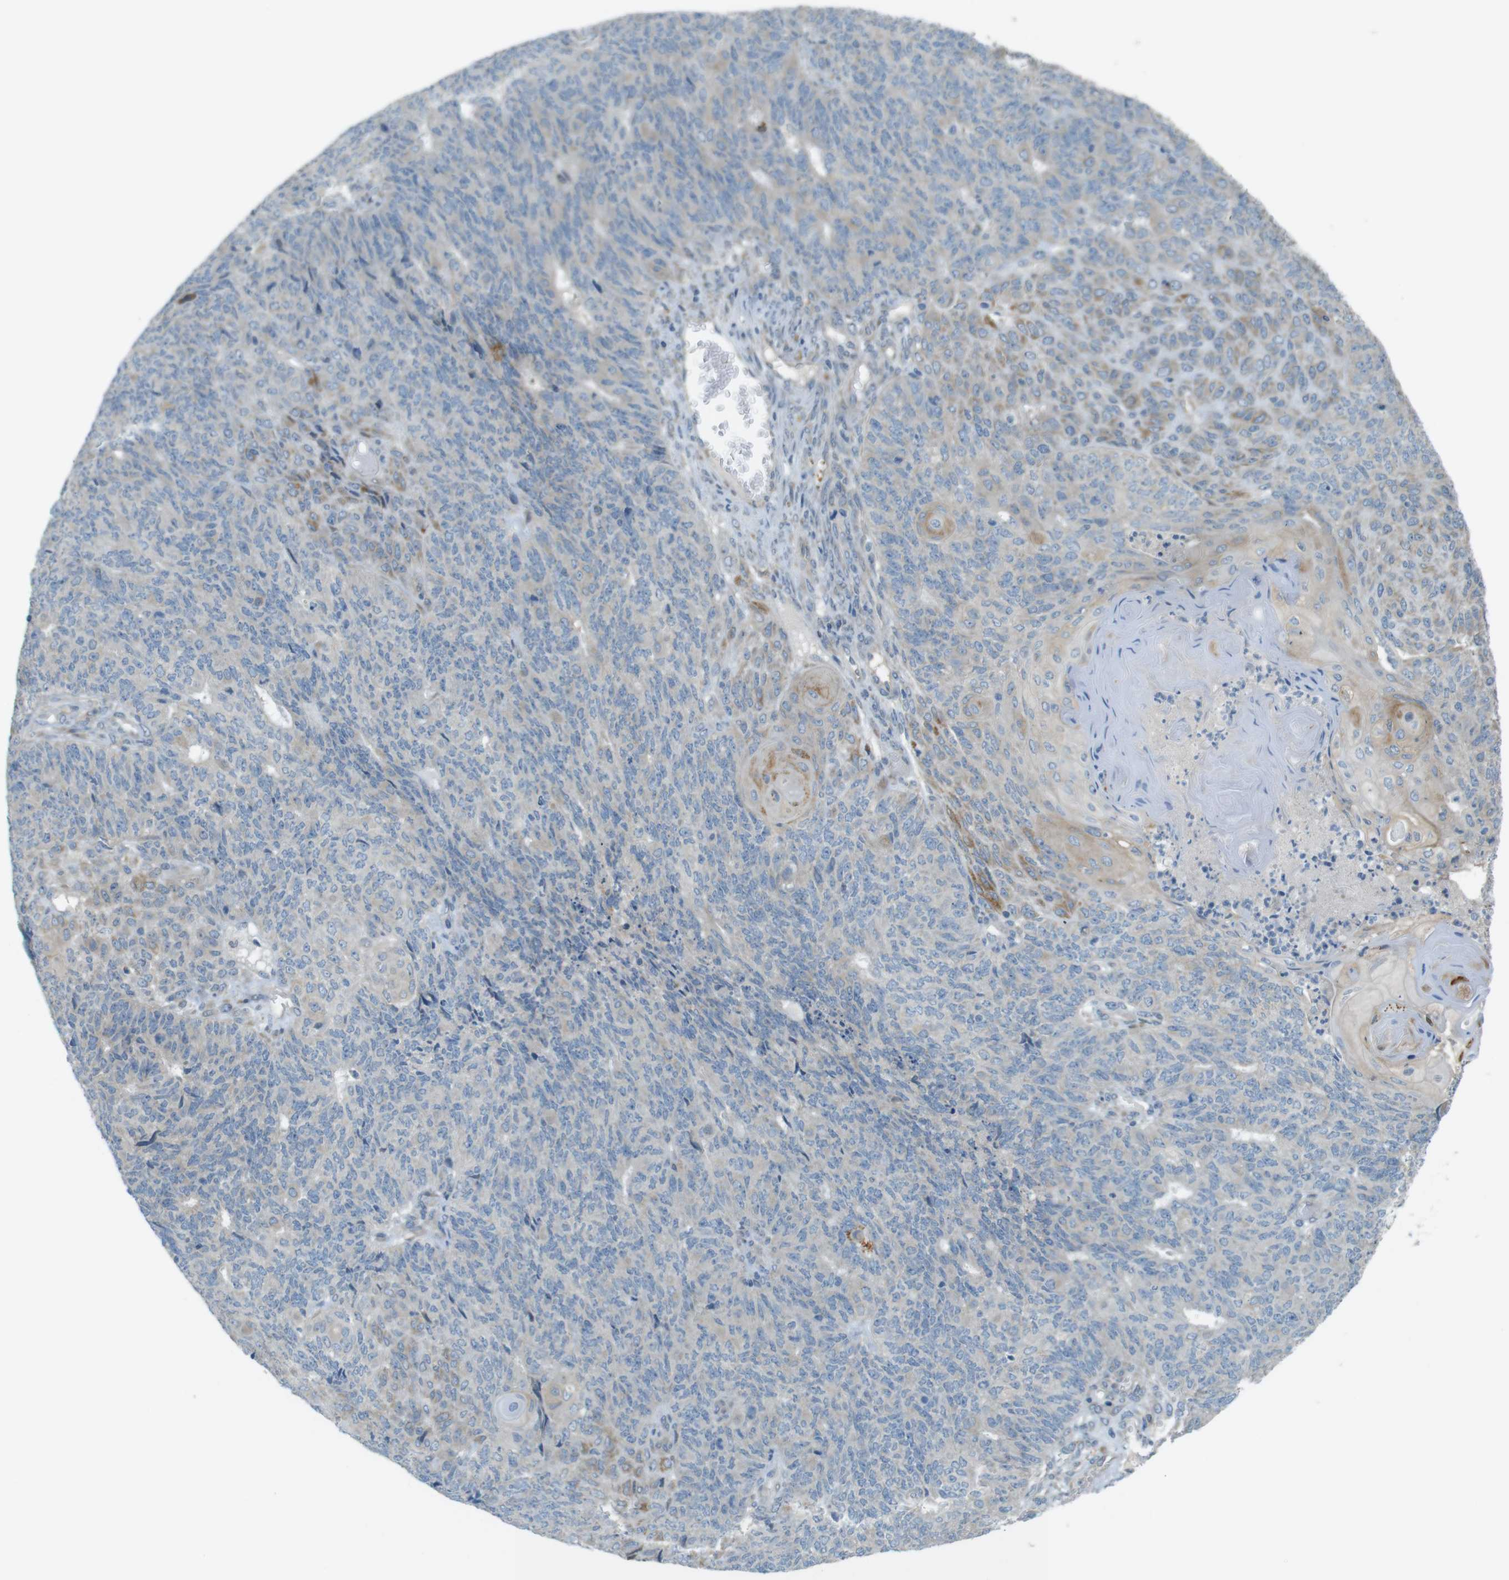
{"staining": {"intensity": "moderate", "quantity": "<25%", "location": "cytoplasmic/membranous"}, "tissue": "endometrial cancer", "cell_type": "Tumor cells", "image_type": "cancer", "snomed": [{"axis": "morphology", "description": "Adenocarcinoma, NOS"}, {"axis": "topography", "description": "Endometrium"}], "caption": "This is an image of immunohistochemistry staining of adenocarcinoma (endometrial), which shows moderate expression in the cytoplasmic/membranous of tumor cells.", "gene": "TMEM41B", "patient": {"sex": "female", "age": 32}}